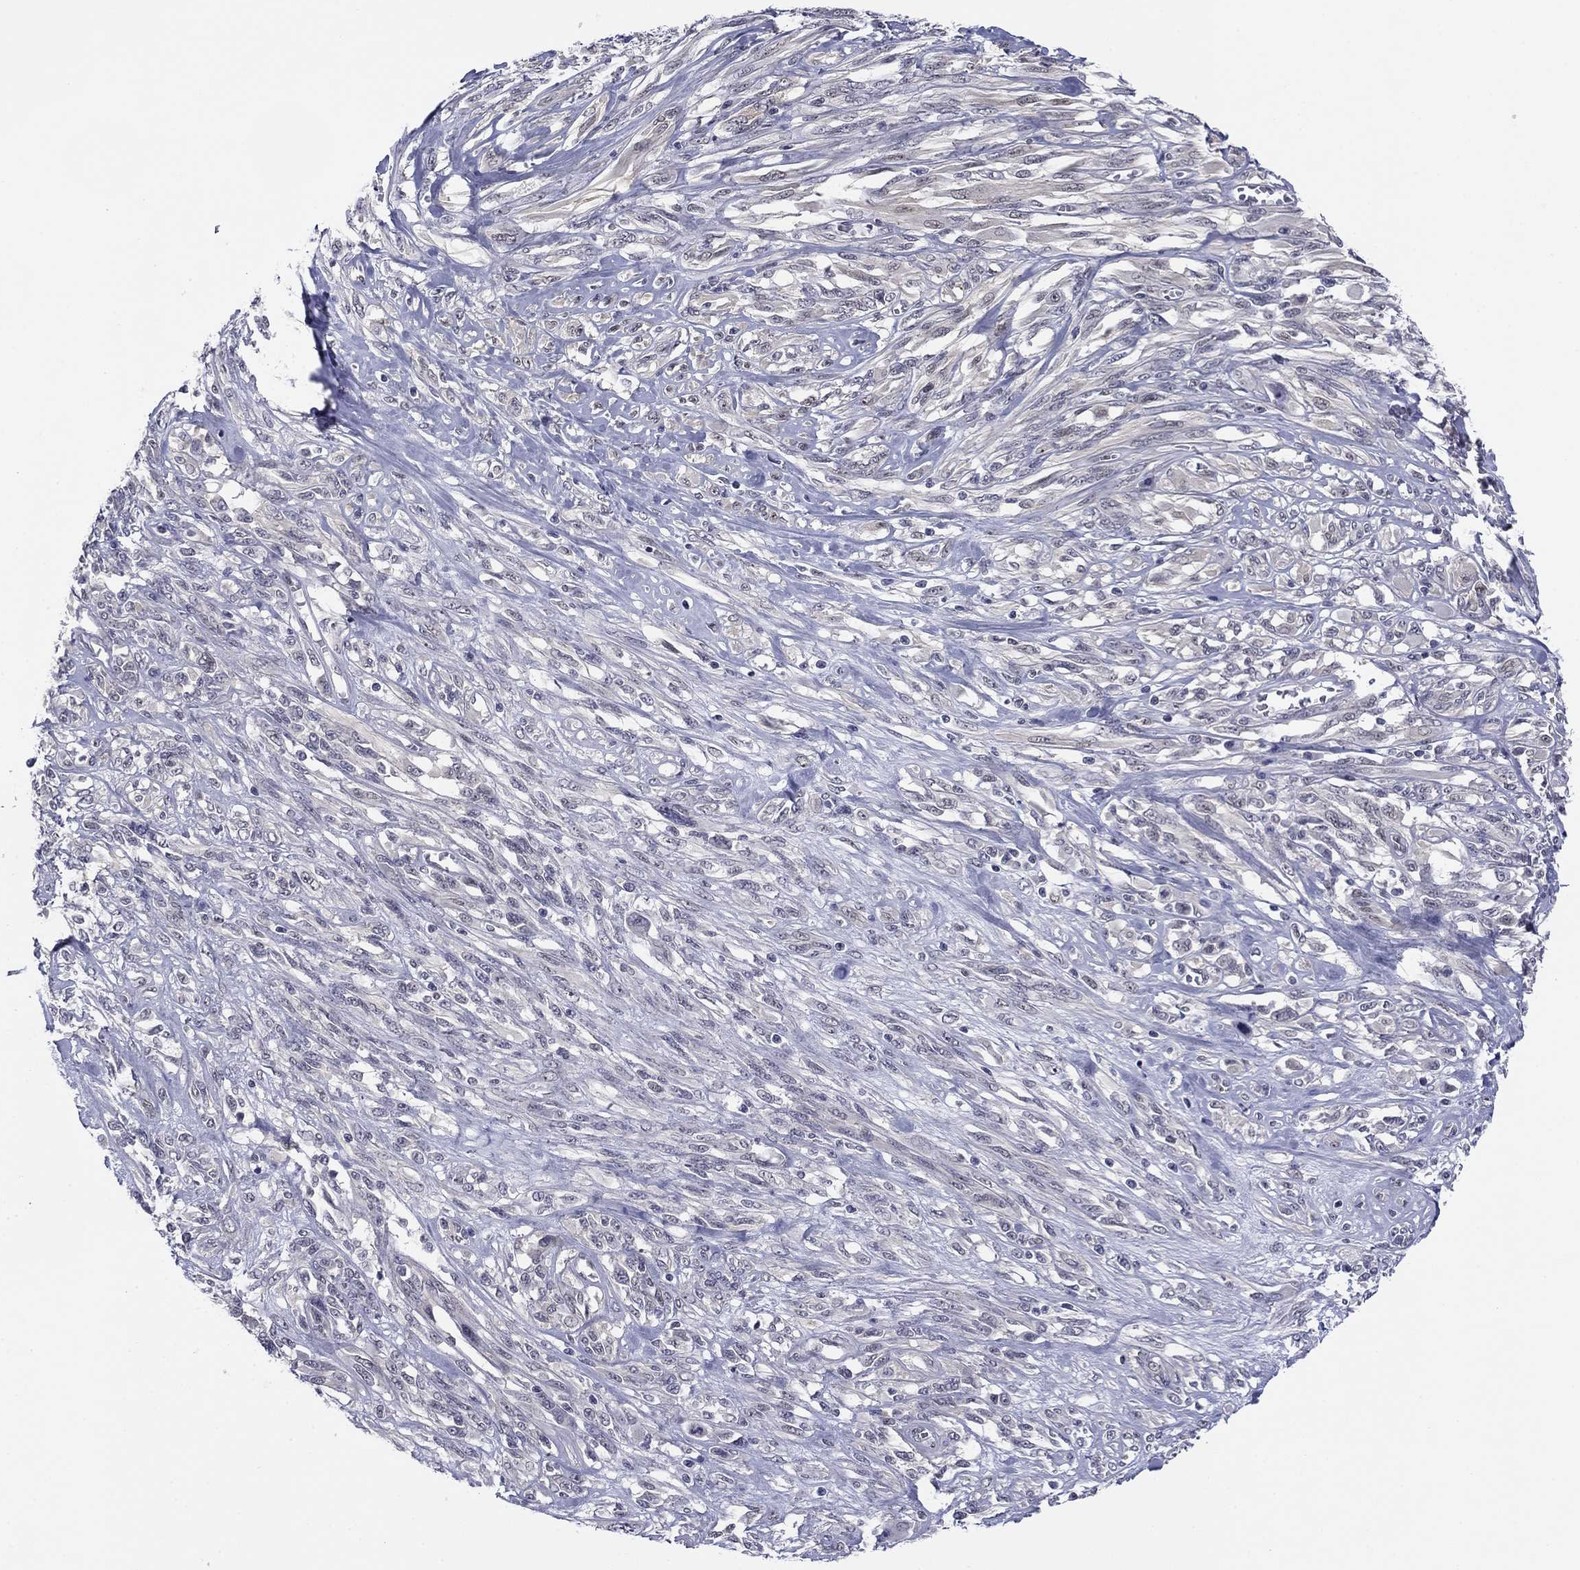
{"staining": {"intensity": "negative", "quantity": "none", "location": "none"}, "tissue": "melanoma", "cell_type": "Tumor cells", "image_type": "cancer", "snomed": [{"axis": "morphology", "description": "Malignant melanoma, NOS"}, {"axis": "topography", "description": "Skin"}], "caption": "Malignant melanoma was stained to show a protein in brown. There is no significant positivity in tumor cells.", "gene": "TIGD4", "patient": {"sex": "female", "age": 91}}